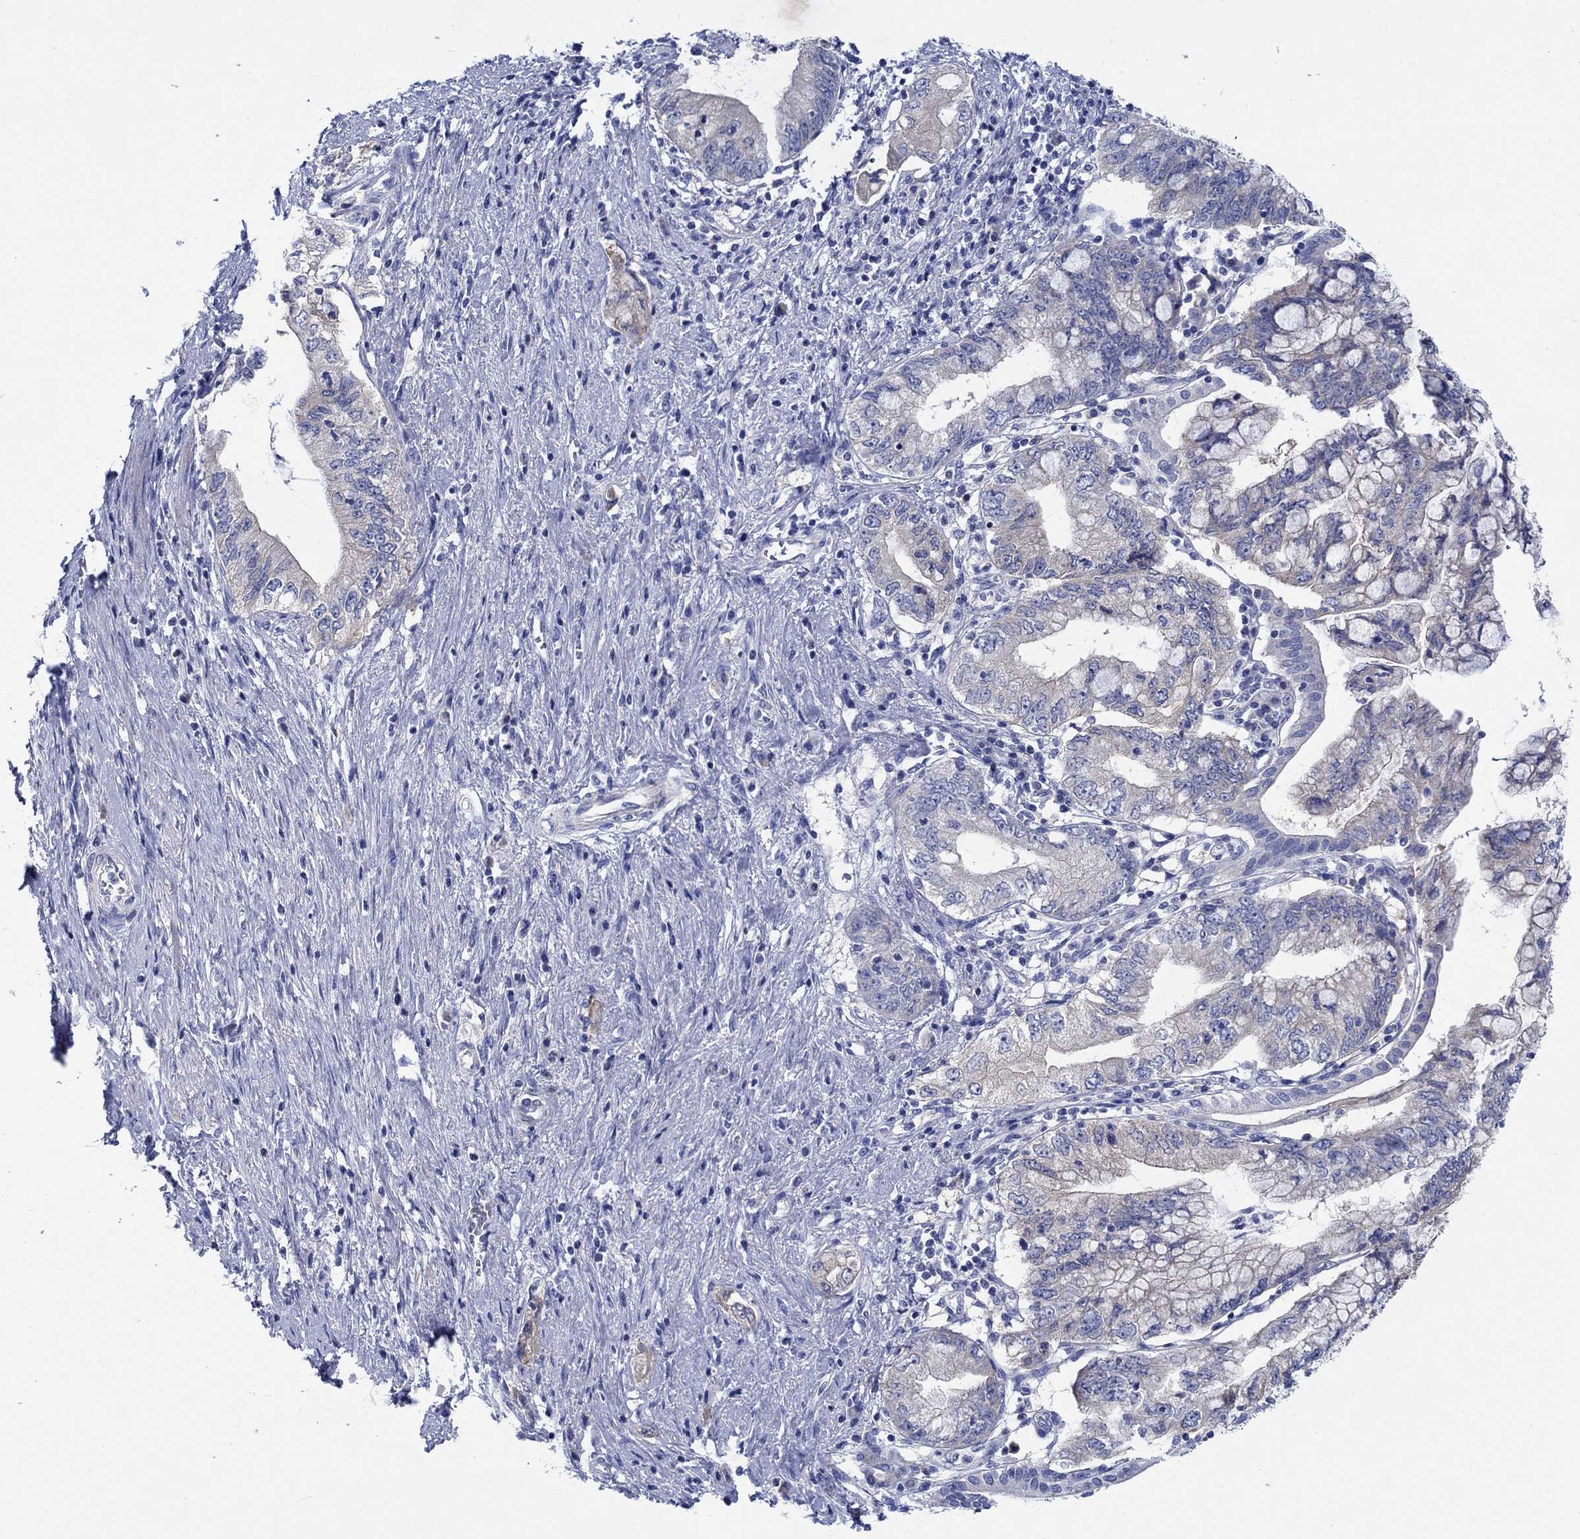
{"staining": {"intensity": "negative", "quantity": "none", "location": "none"}, "tissue": "pancreatic cancer", "cell_type": "Tumor cells", "image_type": "cancer", "snomed": [{"axis": "morphology", "description": "Adenocarcinoma, NOS"}, {"axis": "topography", "description": "Pancreas"}], "caption": "This is an immunohistochemistry image of human pancreatic cancer. There is no positivity in tumor cells.", "gene": "TRIM16", "patient": {"sex": "female", "age": 73}}